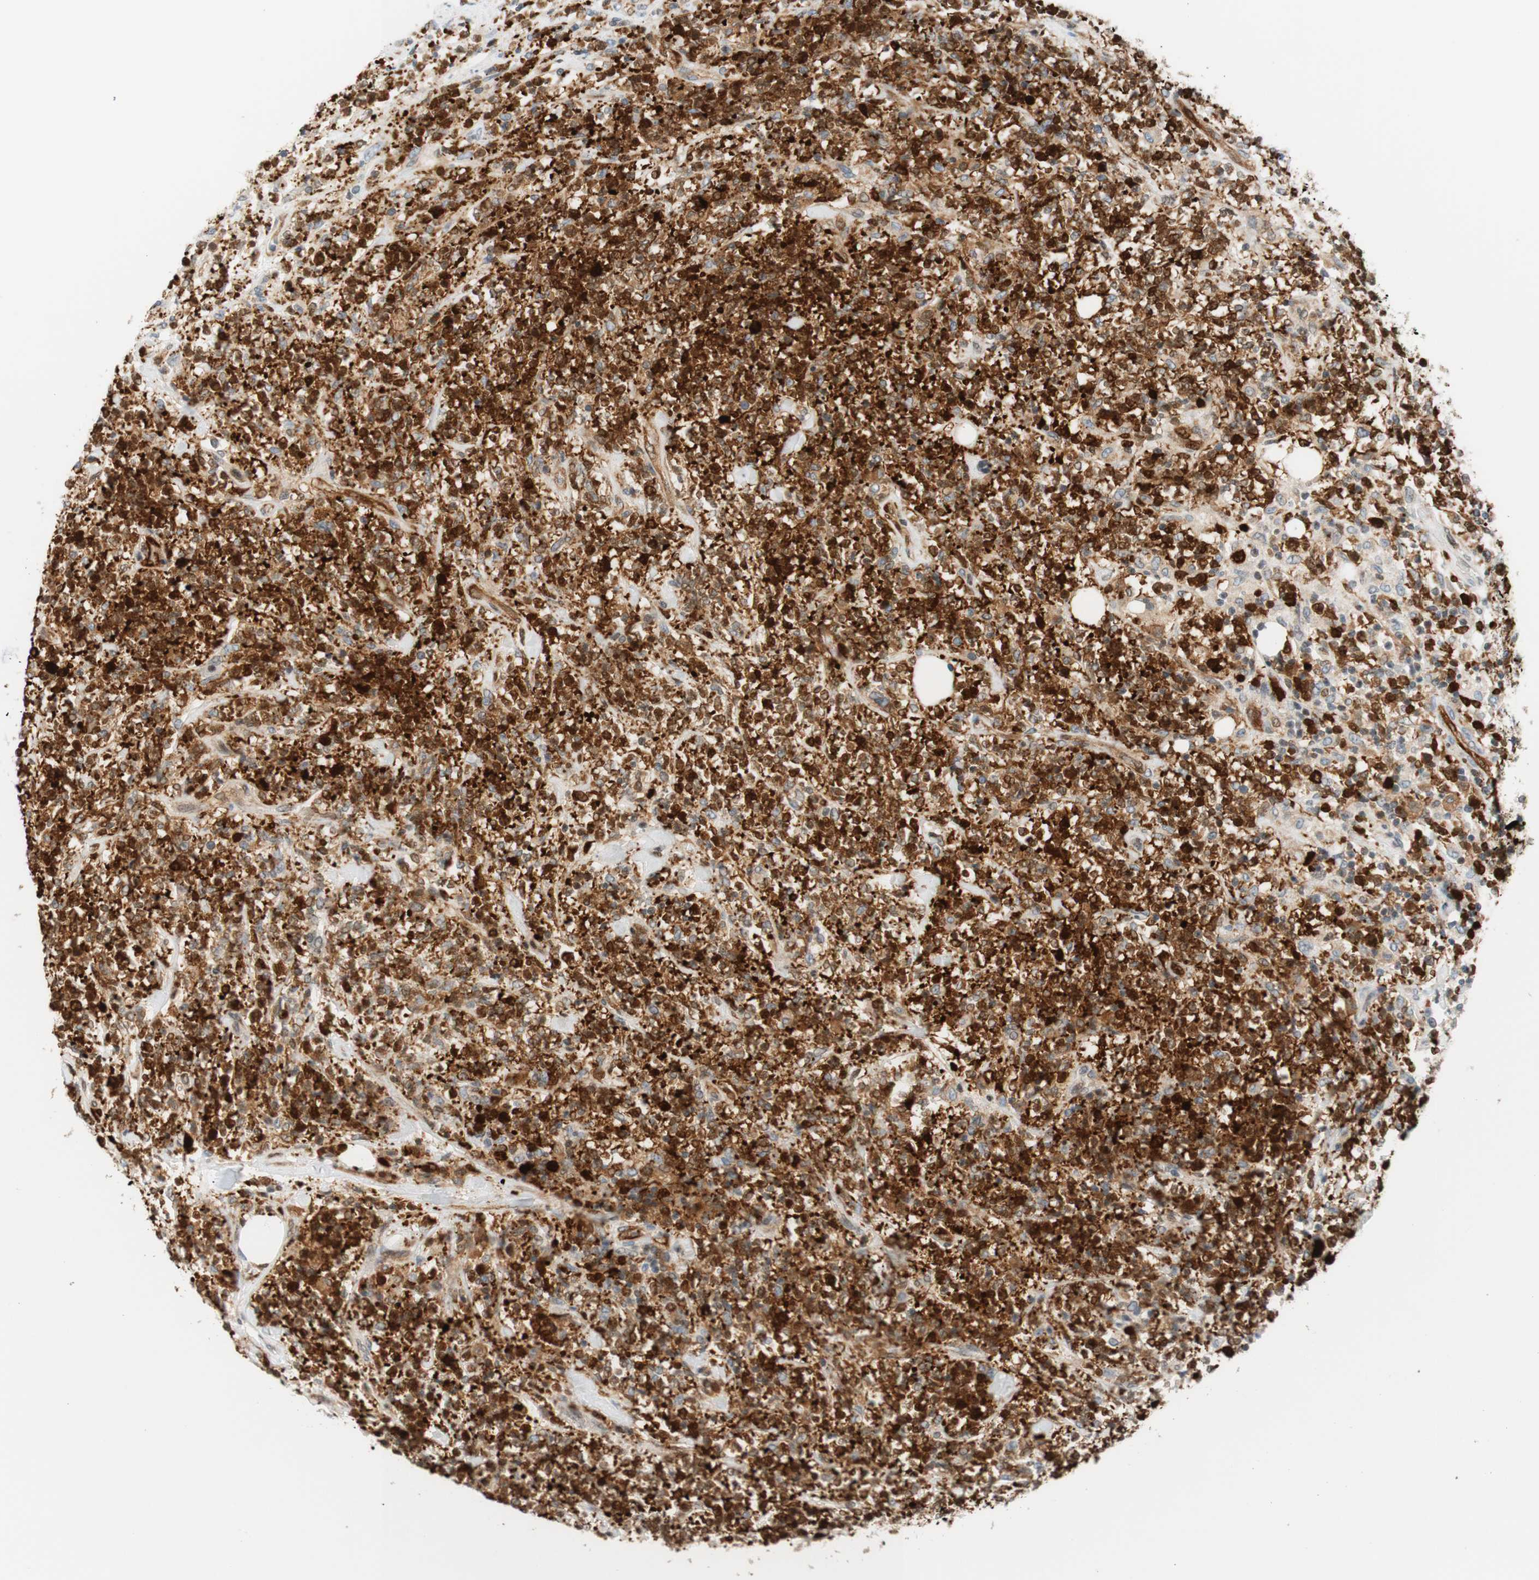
{"staining": {"intensity": "strong", "quantity": "25%-75%", "location": "cytoplasmic/membranous,nuclear"}, "tissue": "lymphoma", "cell_type": "Tumor cells", "image_type": "cancer", "snomed": [{"axis": "morphology", "description": "Malignant lymphoma, non-Hodgkin's type, High grade"}, {"axis": "topography", "description": "Soft tissue"}], "caption": "Immunohistochemistry image of lymphoma stained for a protein (brown), which exhibits high levels of strong cytoplasmic/membranous and nuclear positivity in about 25%-75% of tumor cells.", "gene": "STMN1", "patient": {"sex": "male", "age": 18}}